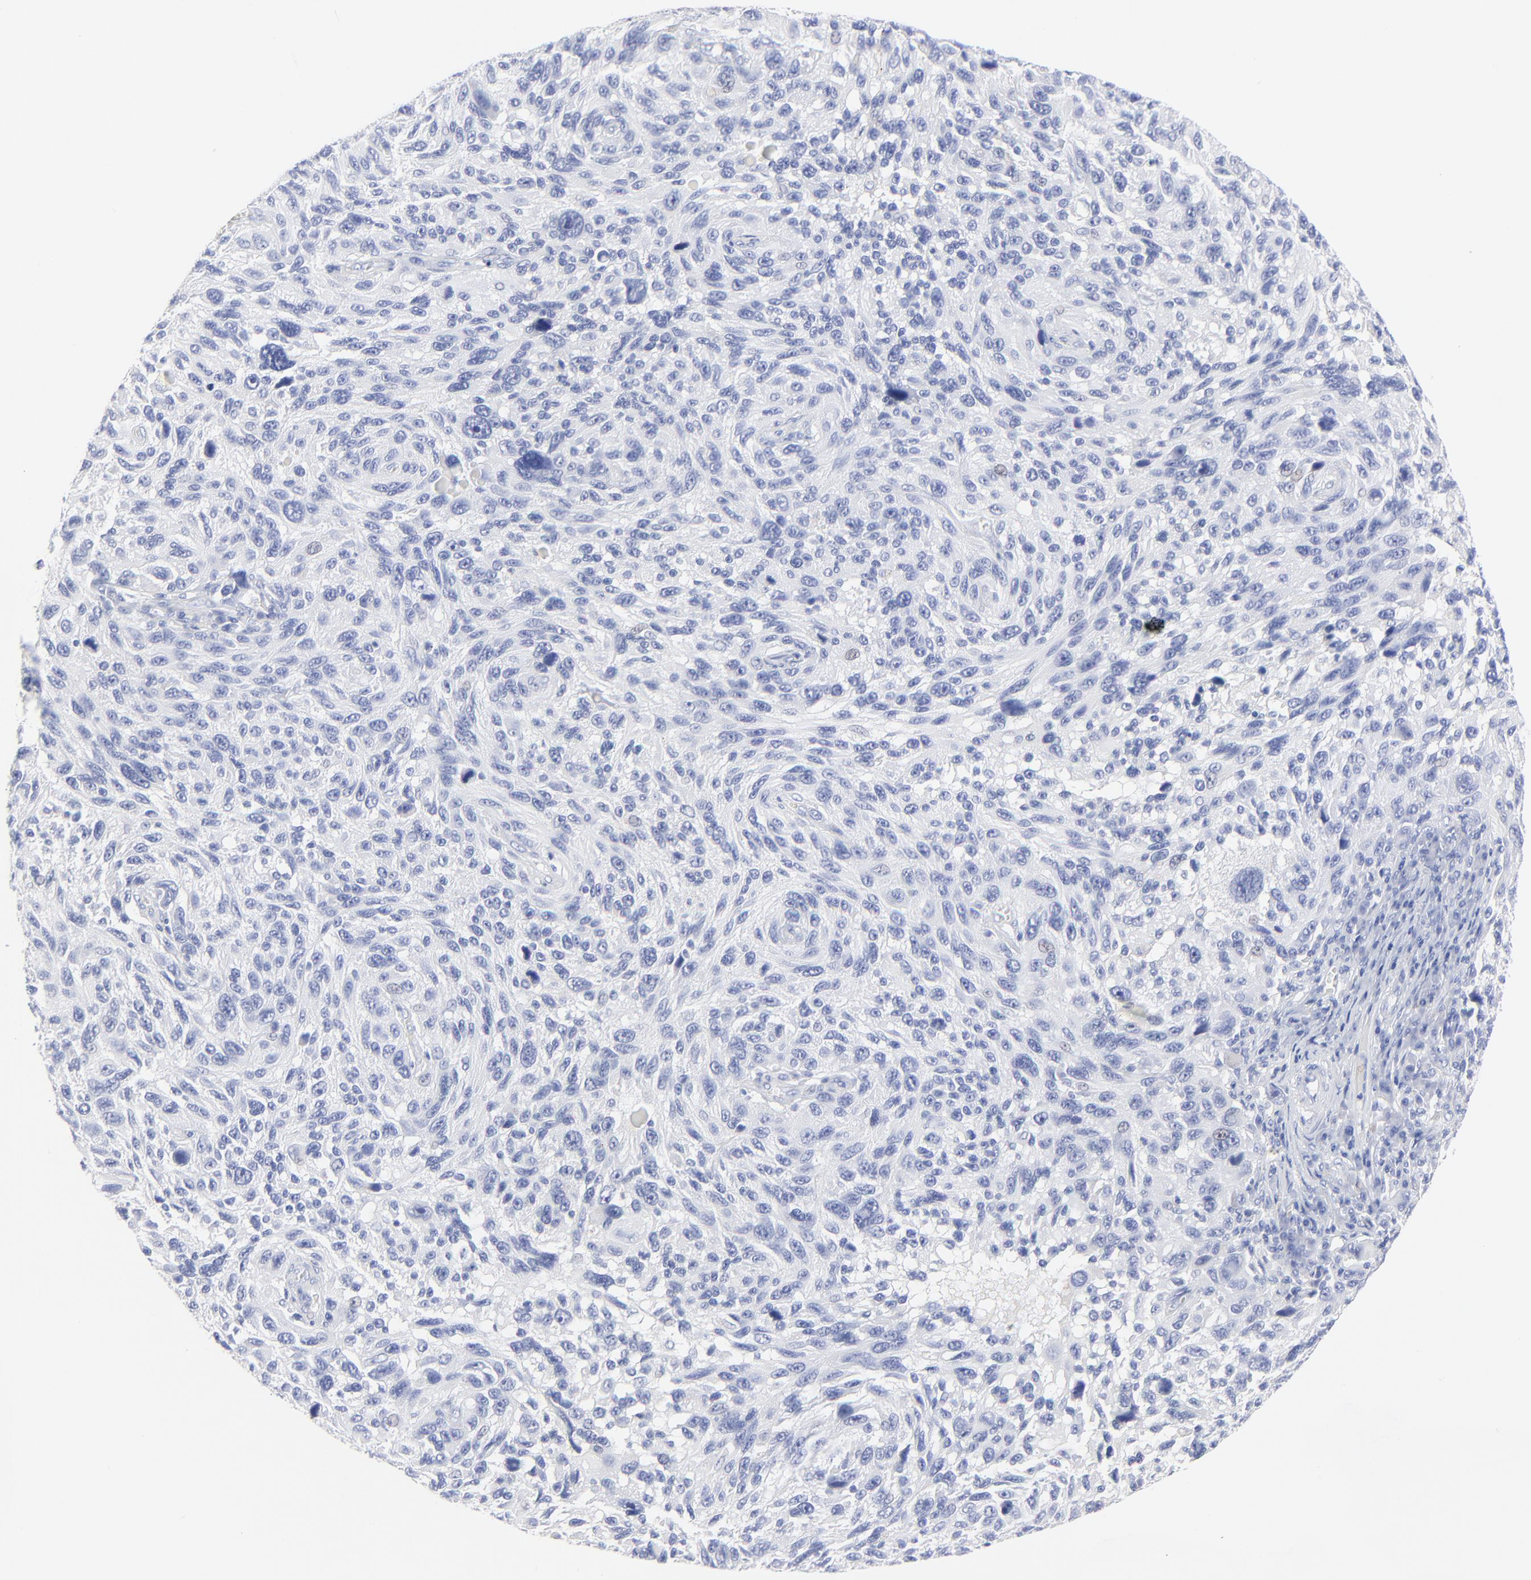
{"staining": {"intensity": "negative", "quantity": "none", "location": "none"}, "tissue": "melanoma", "cell_type": "Tumor cells", "image_type": "cancer", "snomed": [{"axis": "morphology", "description": "Malignant melanoma, NOS"}, {"axis": "topography", "description": "Skin"}], "caption": "Tumor cells are negative for brown protein staining in melanoma.", "gene": "PSD3", "patient": {"sex": "male", "age": 53}}